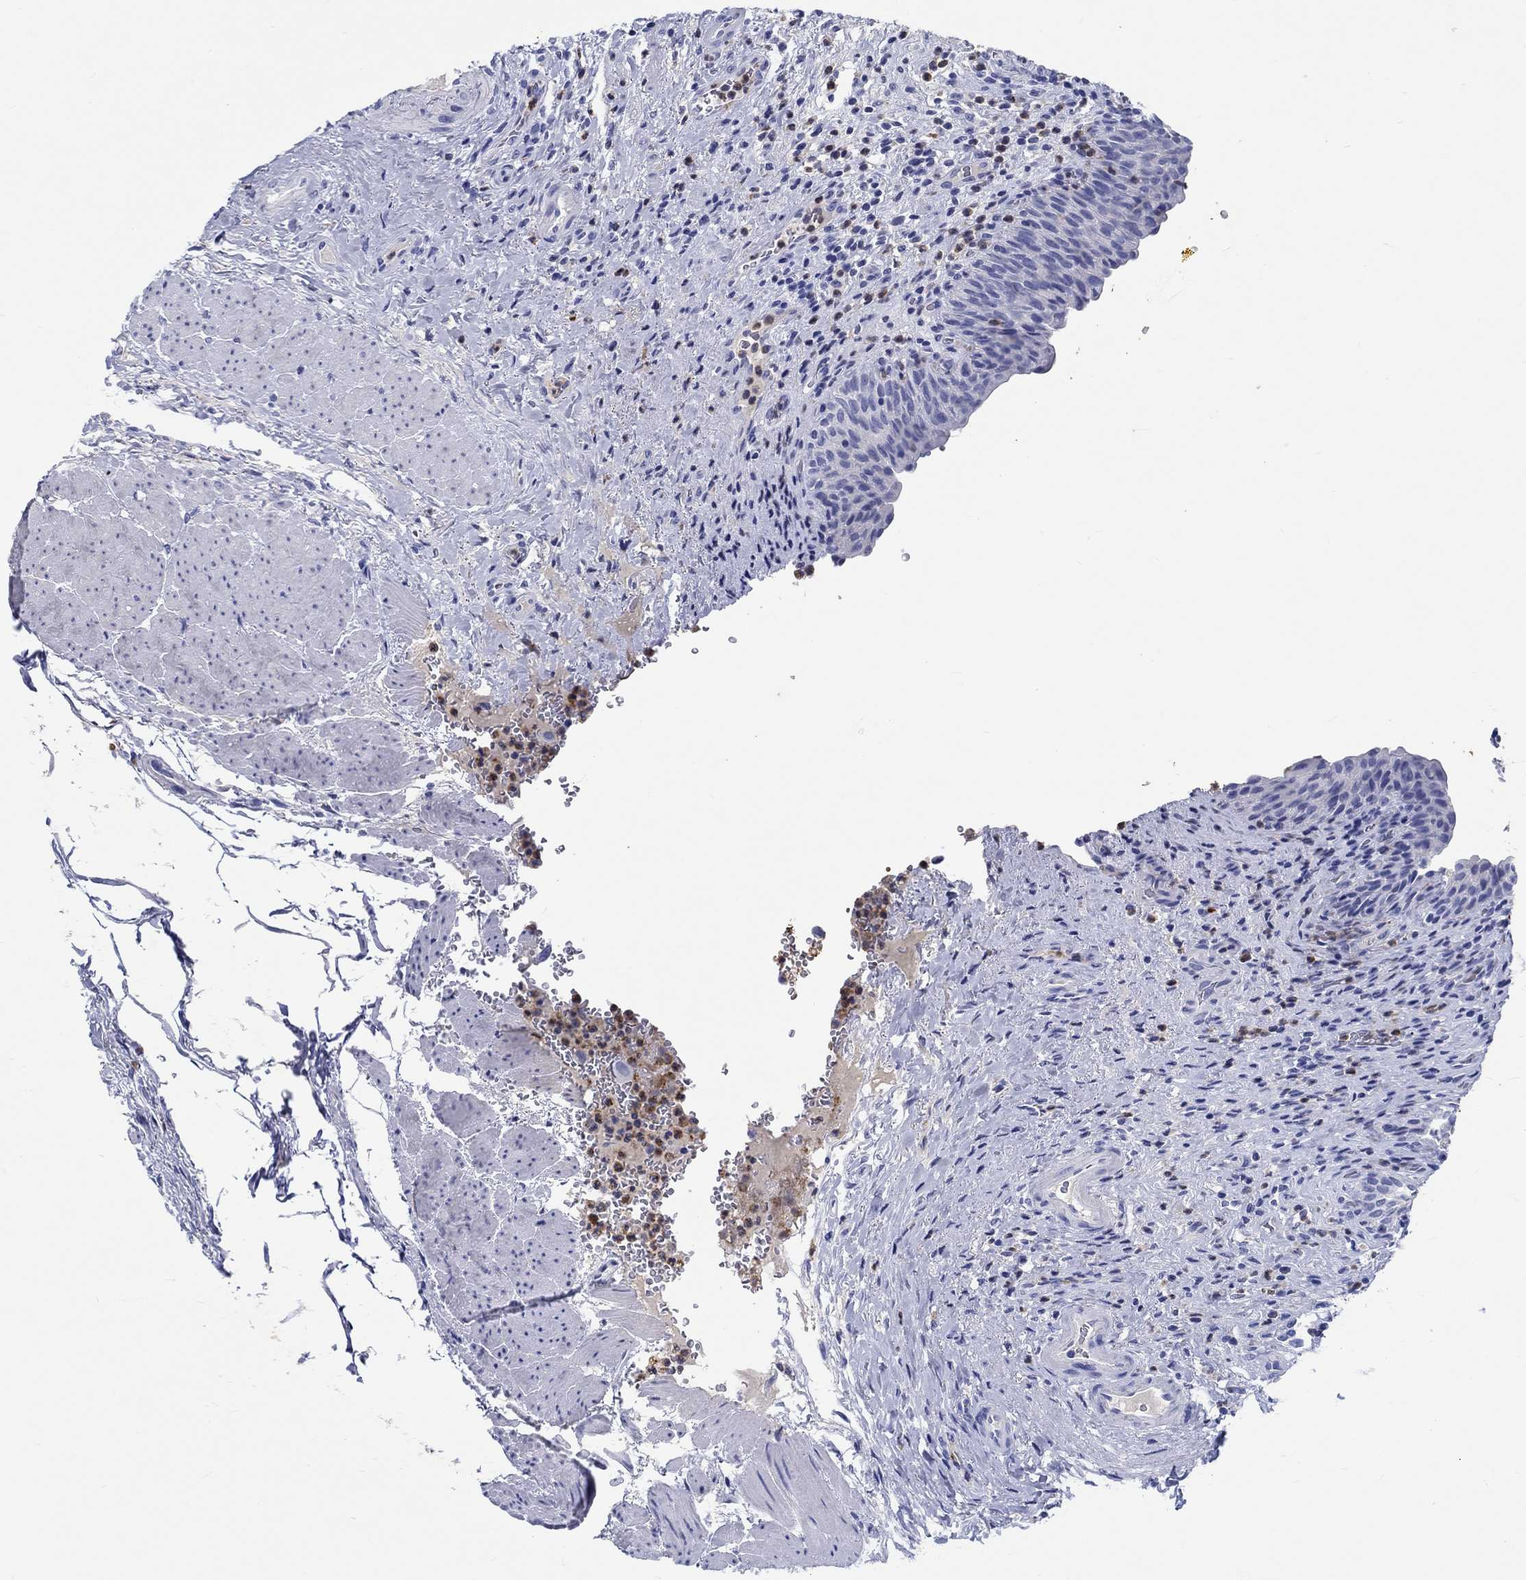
{"staining": {"intensity": "negative", "quantity": "none", "location": "none"}, "tissue": "urinary bladder", "cell_type": "Urothelial cells", "image_type": "normal", "snomed": [{"axis": "morphology", "description": "Normal tissue, NOS"}, {"axis": "topography", "description": "Urinary bladder"}], "caption": "IHC histopathology image of benign urinary bladder stained for a protein (brown), which shows no staining in urothelial cells.", "gene": "EPX", "patient": {"sex": "male", "age": 66}}